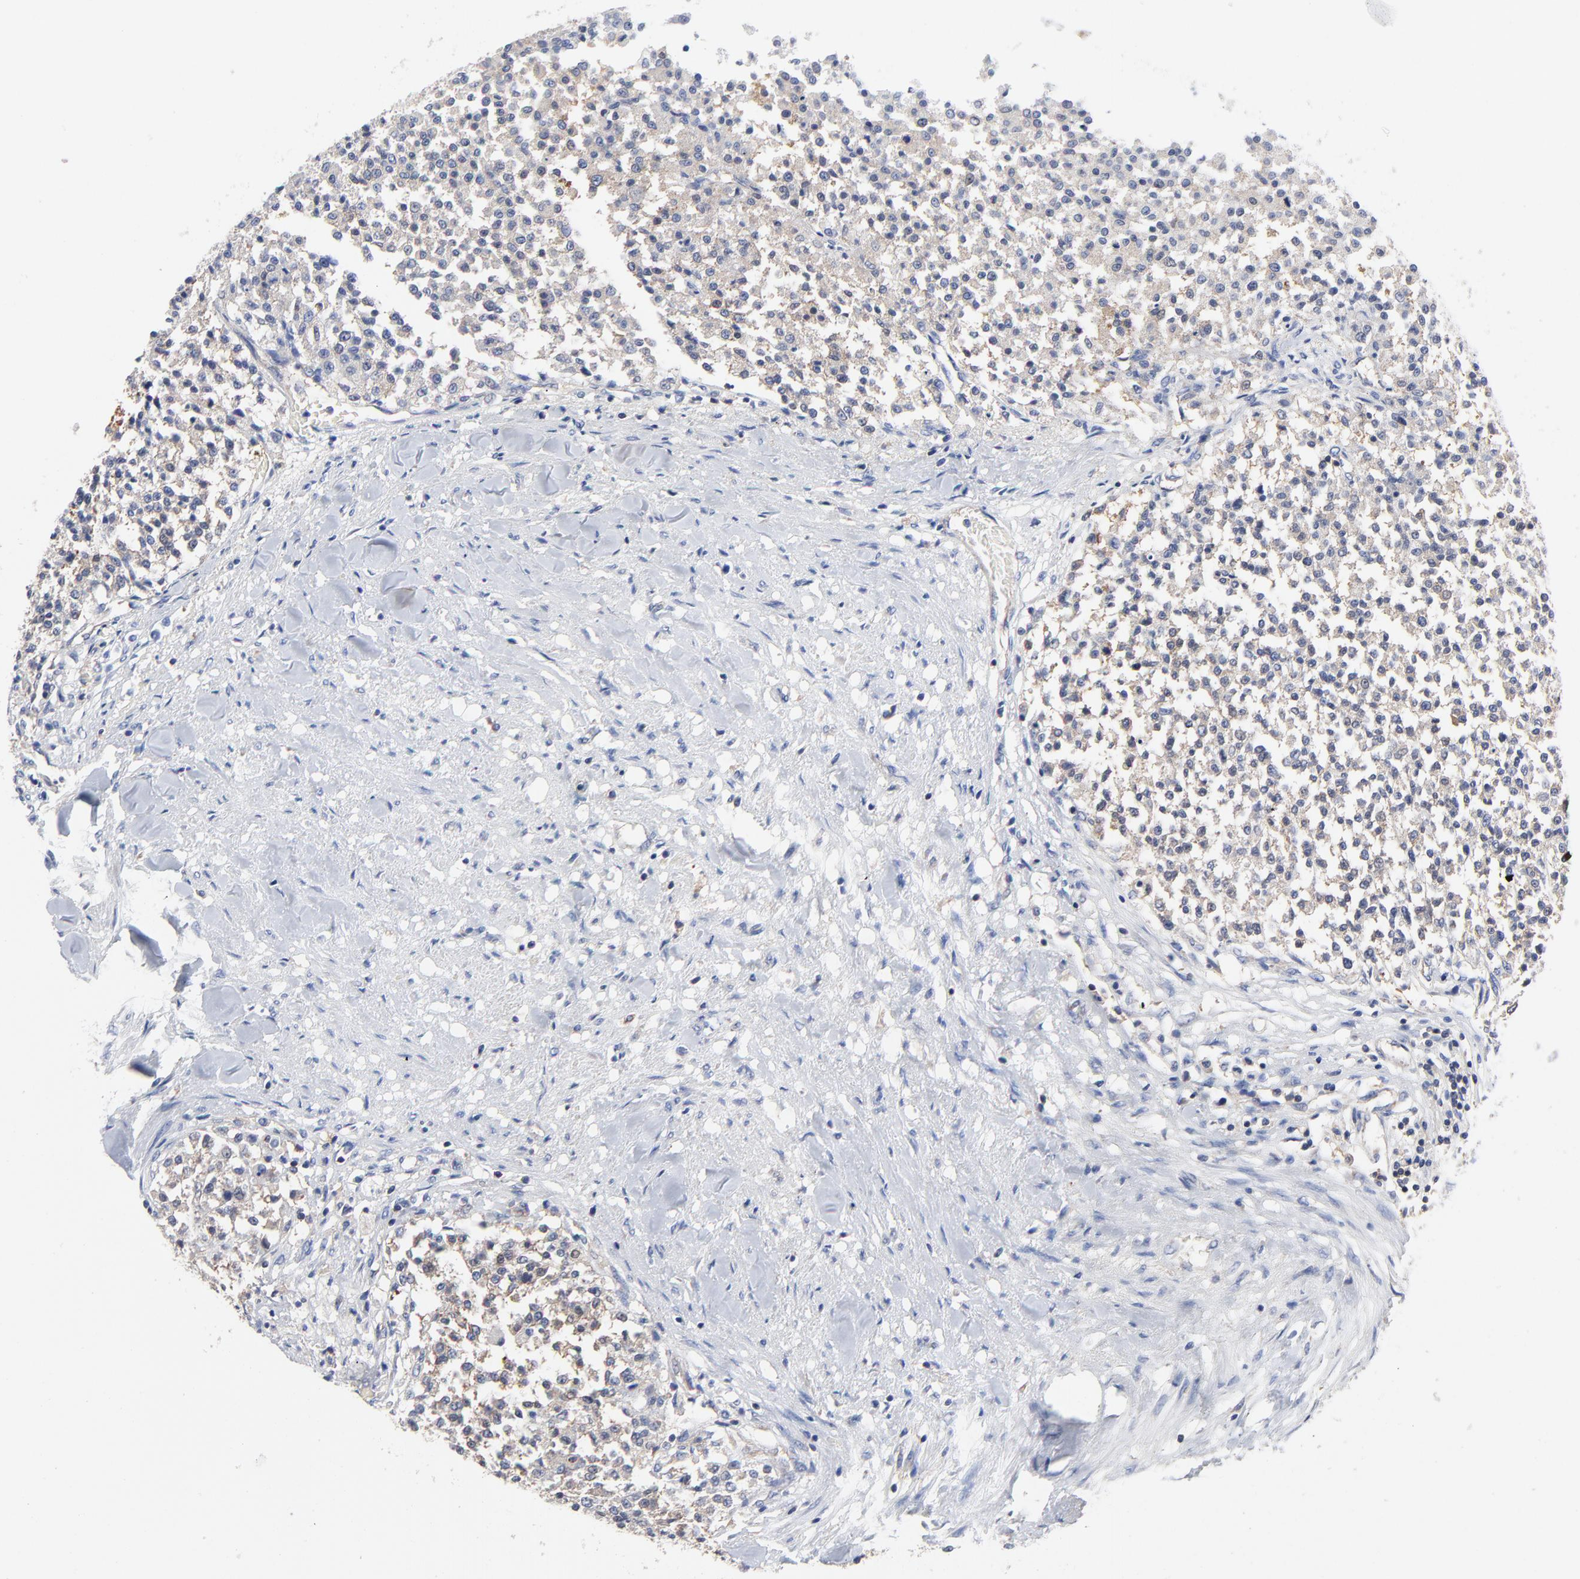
{"staining": {"intensity": "weak", "quantity": "25%-75%", "location": "cytoplasmic/membranous"}, "tissue": "testis cancer", "cell_type": "Tumor cells", "image_type": "cancer", "snomed": [{"axis": "morphology", "description": "Seminoma, NOS"}, {"axis": "topography", "description": "Testis"}], "caption": "High-magnification brightfield microscopy of testis seminoma stained with DAB (brown) and counterstained with hematoxylin (blue). tumor cells exhibit weak cytoplasmic/membranous positivity is appreciated in about25%-75% of cells.", "gene": "CD2AP", "patient": {"sex": "male", "age": 59}}